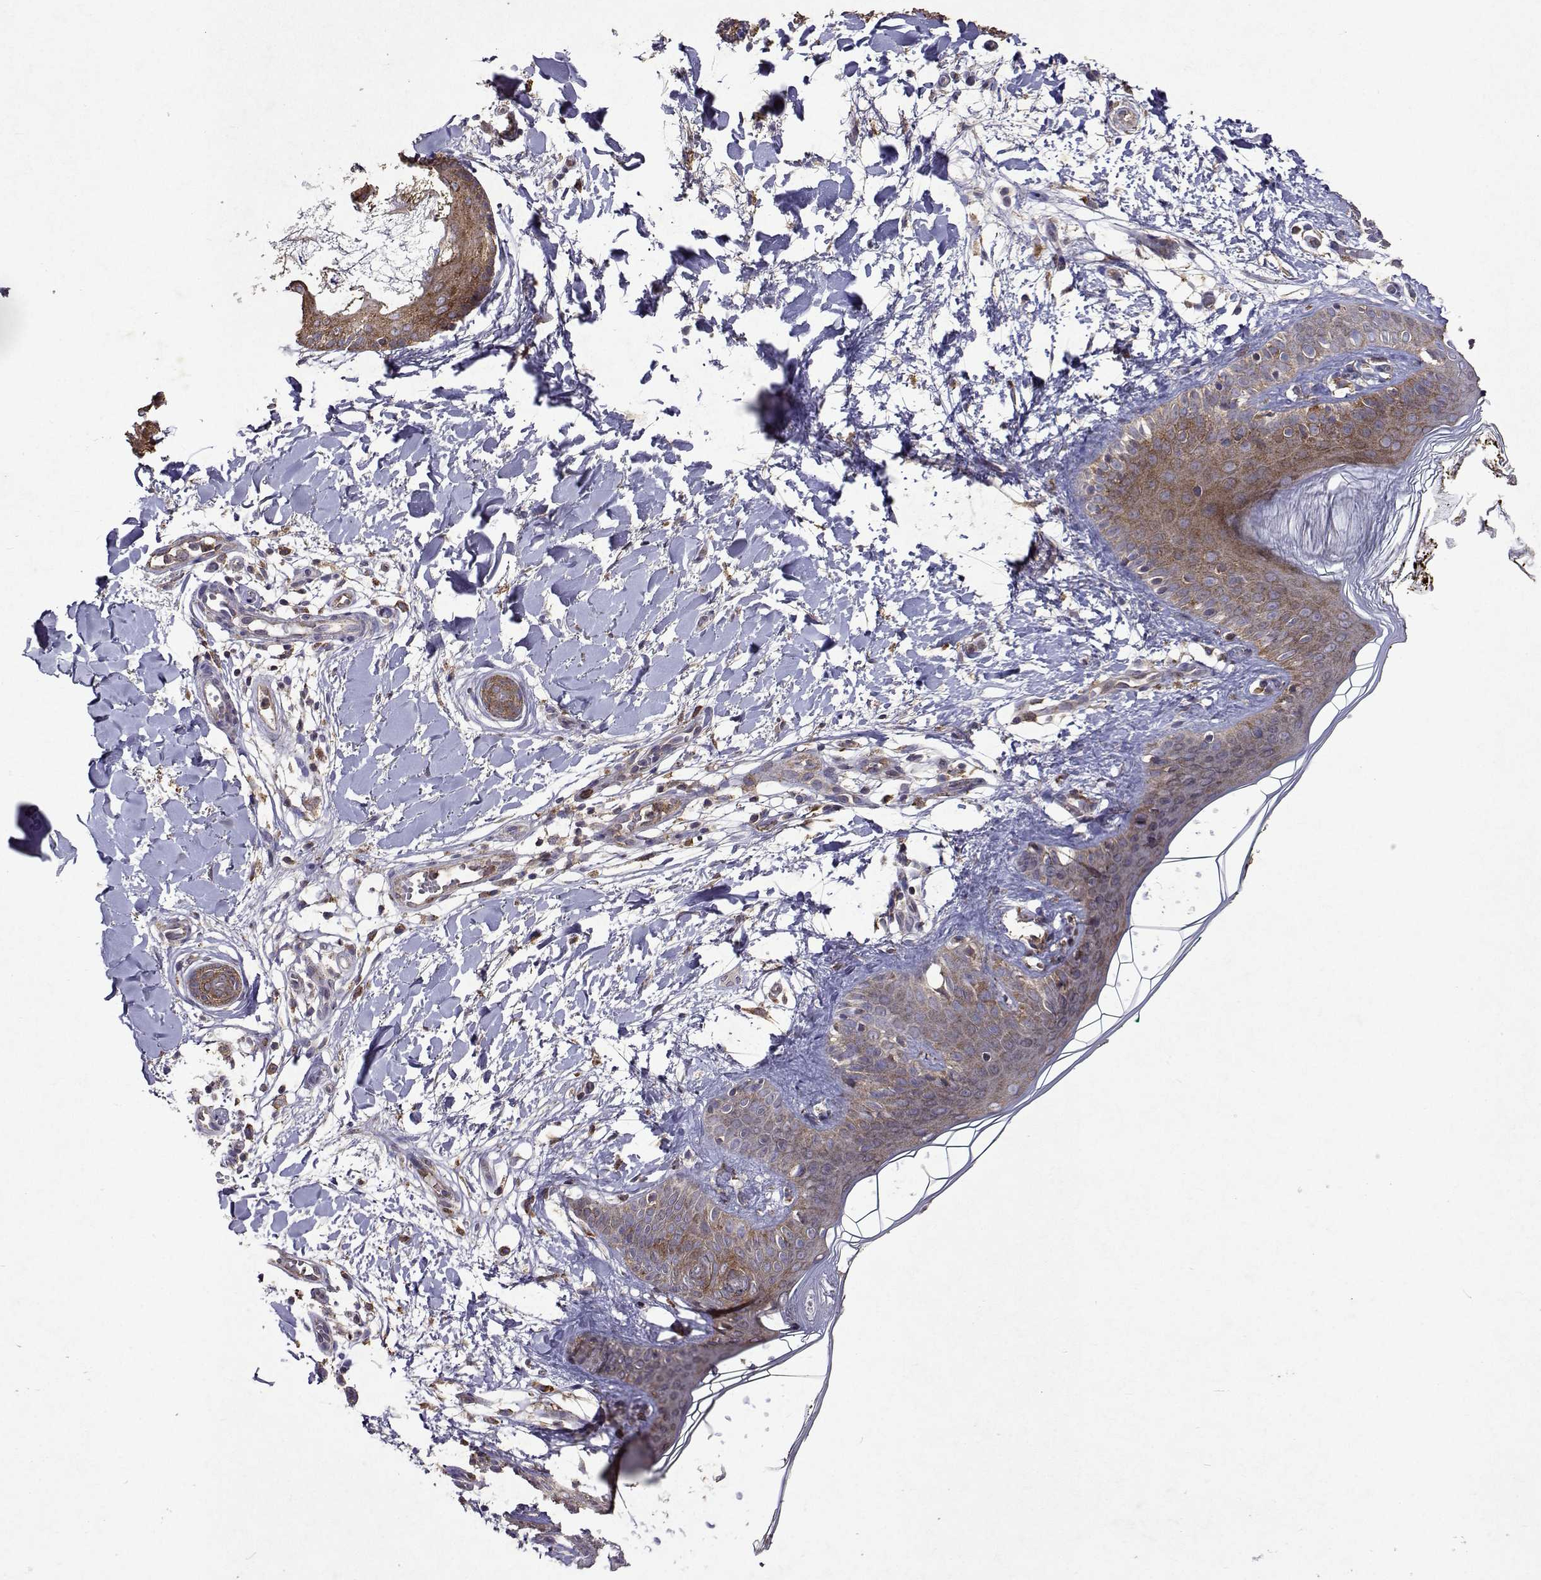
{"staining": {"intensity": "moderate", "quantity": "<25%", "location": "cytoplasmic/membranous"}, "tissue": "skin", "cell_type": "Fibroblasts", "image_type": "normal", "snomed": [{"axis": "morphology", "description": "Normal tissue, NOS"}, {"axis": "topography", "description": "Skin"}], "caption": "Protein expression by immunohistochemistry (IHC) displays moderate cytoplasmic/membranous staining in approximately <25% of fibroblasts in benign skin.", "gene": "TARBP2", "patient": {"sex": "female", "age": 34}}